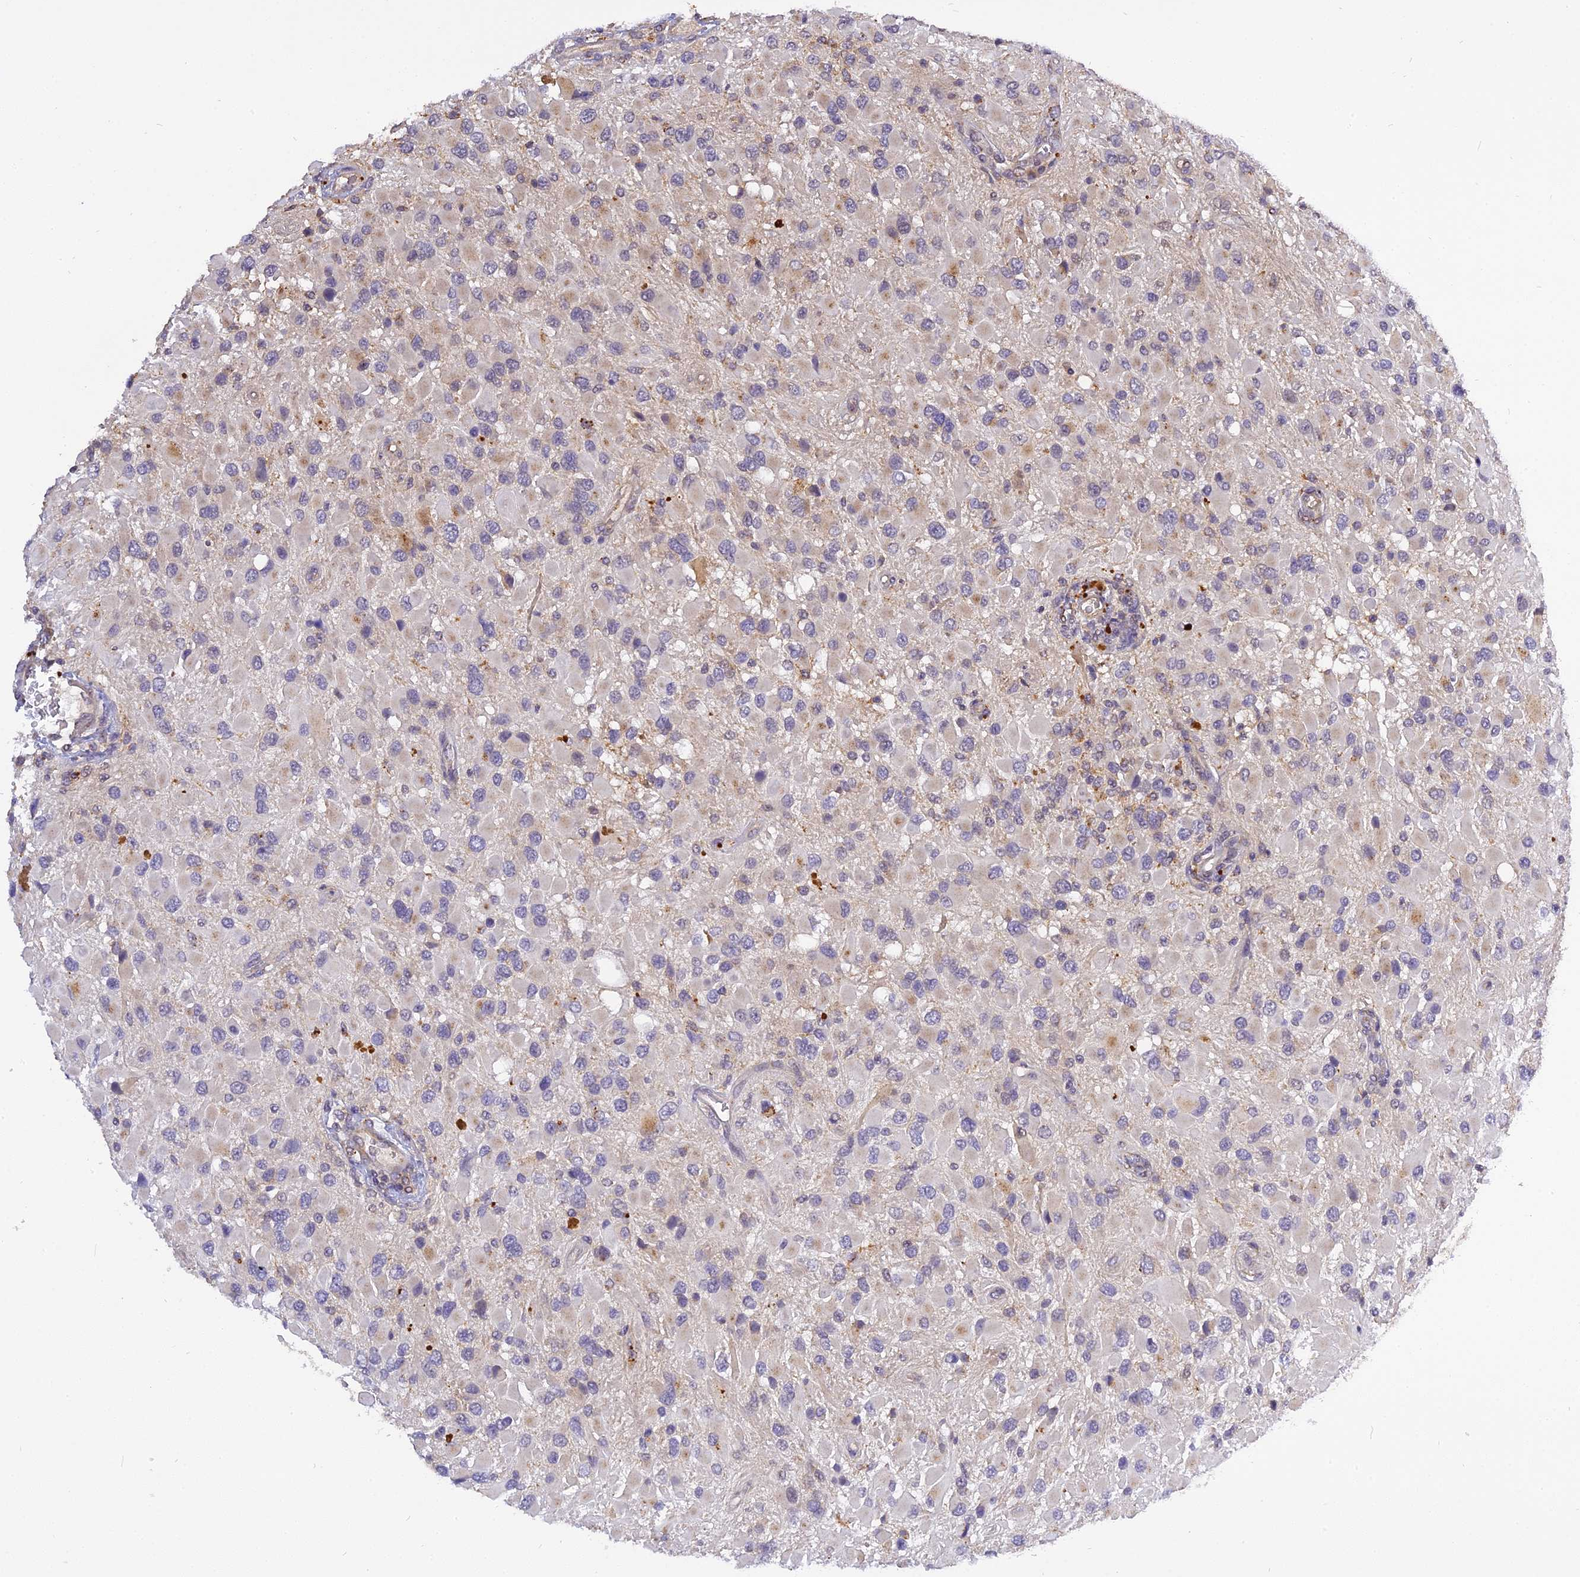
{"staining": {"intensity": "negative", "quantity": "none", "location": "none"}, "tissue": "glioma", "cell_type": "Tumor cells", "image_type": "cancer", "snomed": [{"axis": "morphology", "description": "Glioma, malignant, High grade"}, {"axis": "topography", "description": "Brain"}], "caption": "An IHC micrograph of malignant high-grade glioma is shown. There is no staining in tumor cells of malignant high-grade glioma. (Brightfield microscopy of DAB IHC at high magnification).", "gene": "FNIP2", "patient": {"sex": "male", "age": 53}}